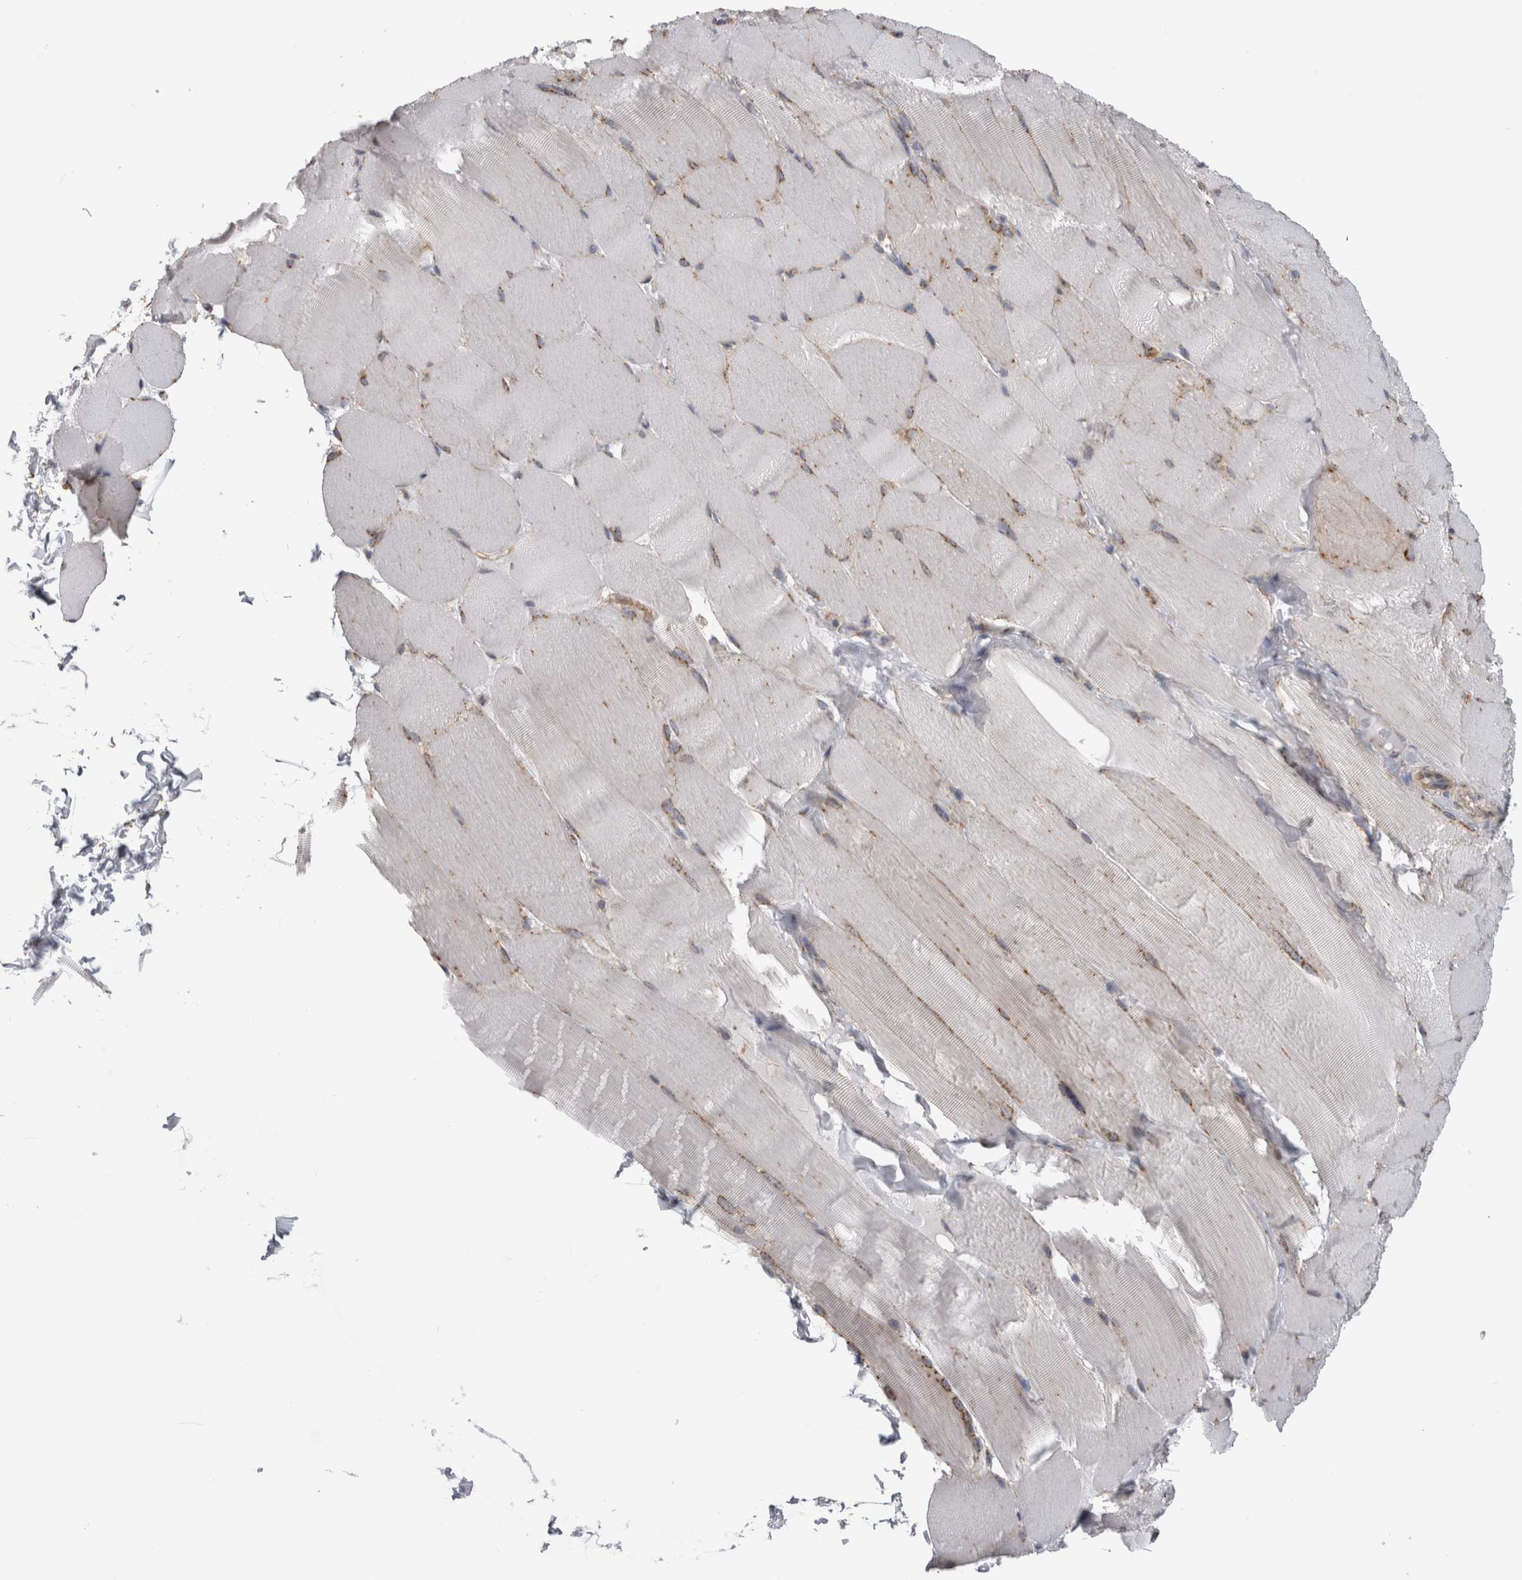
{"staining": {"intensity": "negative", "quantity": "none", "location": "none"}, "tissue": "skeletal muscle", "cell_type": "Myocytes", "image_type": "normal", "snomed": [{"axis": "morphology", "description": "Normal tissue, NOS"}, {"axis": "topography", "description": "Skin"}, {"axis": "topography", "description": "Skeletal muscle"}], "caption": "Normal skeletal muscle was stained to show a protein in brown. There is no significant expression in myocytes. The staining is performed using DAB brown chromogen with nuclei counter-stained in using hematoxylin.", "gene": "ATXN3L", "patient": {"sex": "male", "age": 83}}